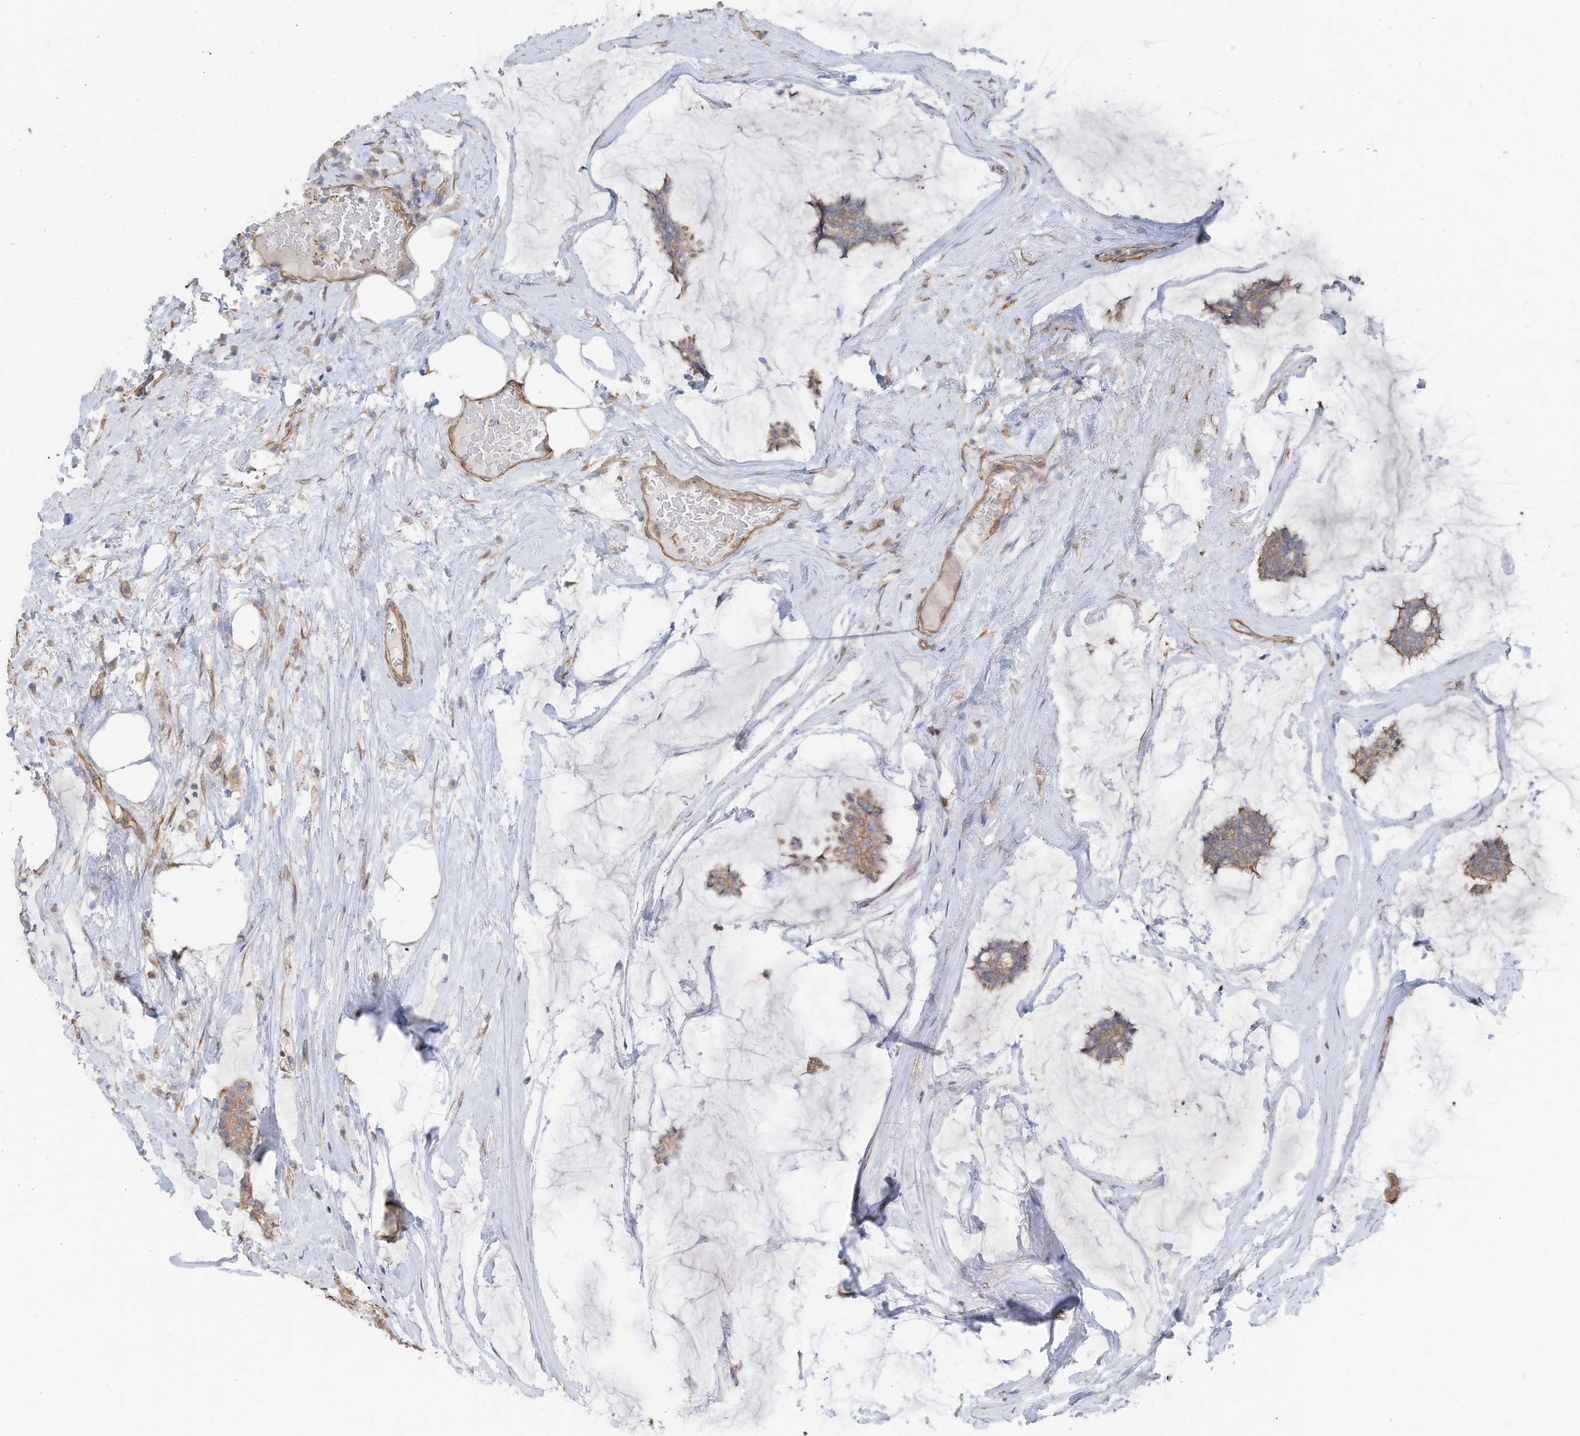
{"staining": {"intensity": "weak", "quantity": ">75%", "location": "cytoplasmic/membranous"}, "tissue": "breast cancer", "cell_type": "Tumor cells", "image_type": "cancer", "snomed": [{"axis": "morphology", "description": "Duct carcinoma"}, {"axis": "topography", "description": "Breast"}], "caption": "Tumor cells exhibit low levels of weak cytoplasmic/membranous staining in approximately >75% of cells in human invasive ductal carcinoma (breast).", "gene": "SLC17A7", "patient": {"sex": "female", "age": 93}}